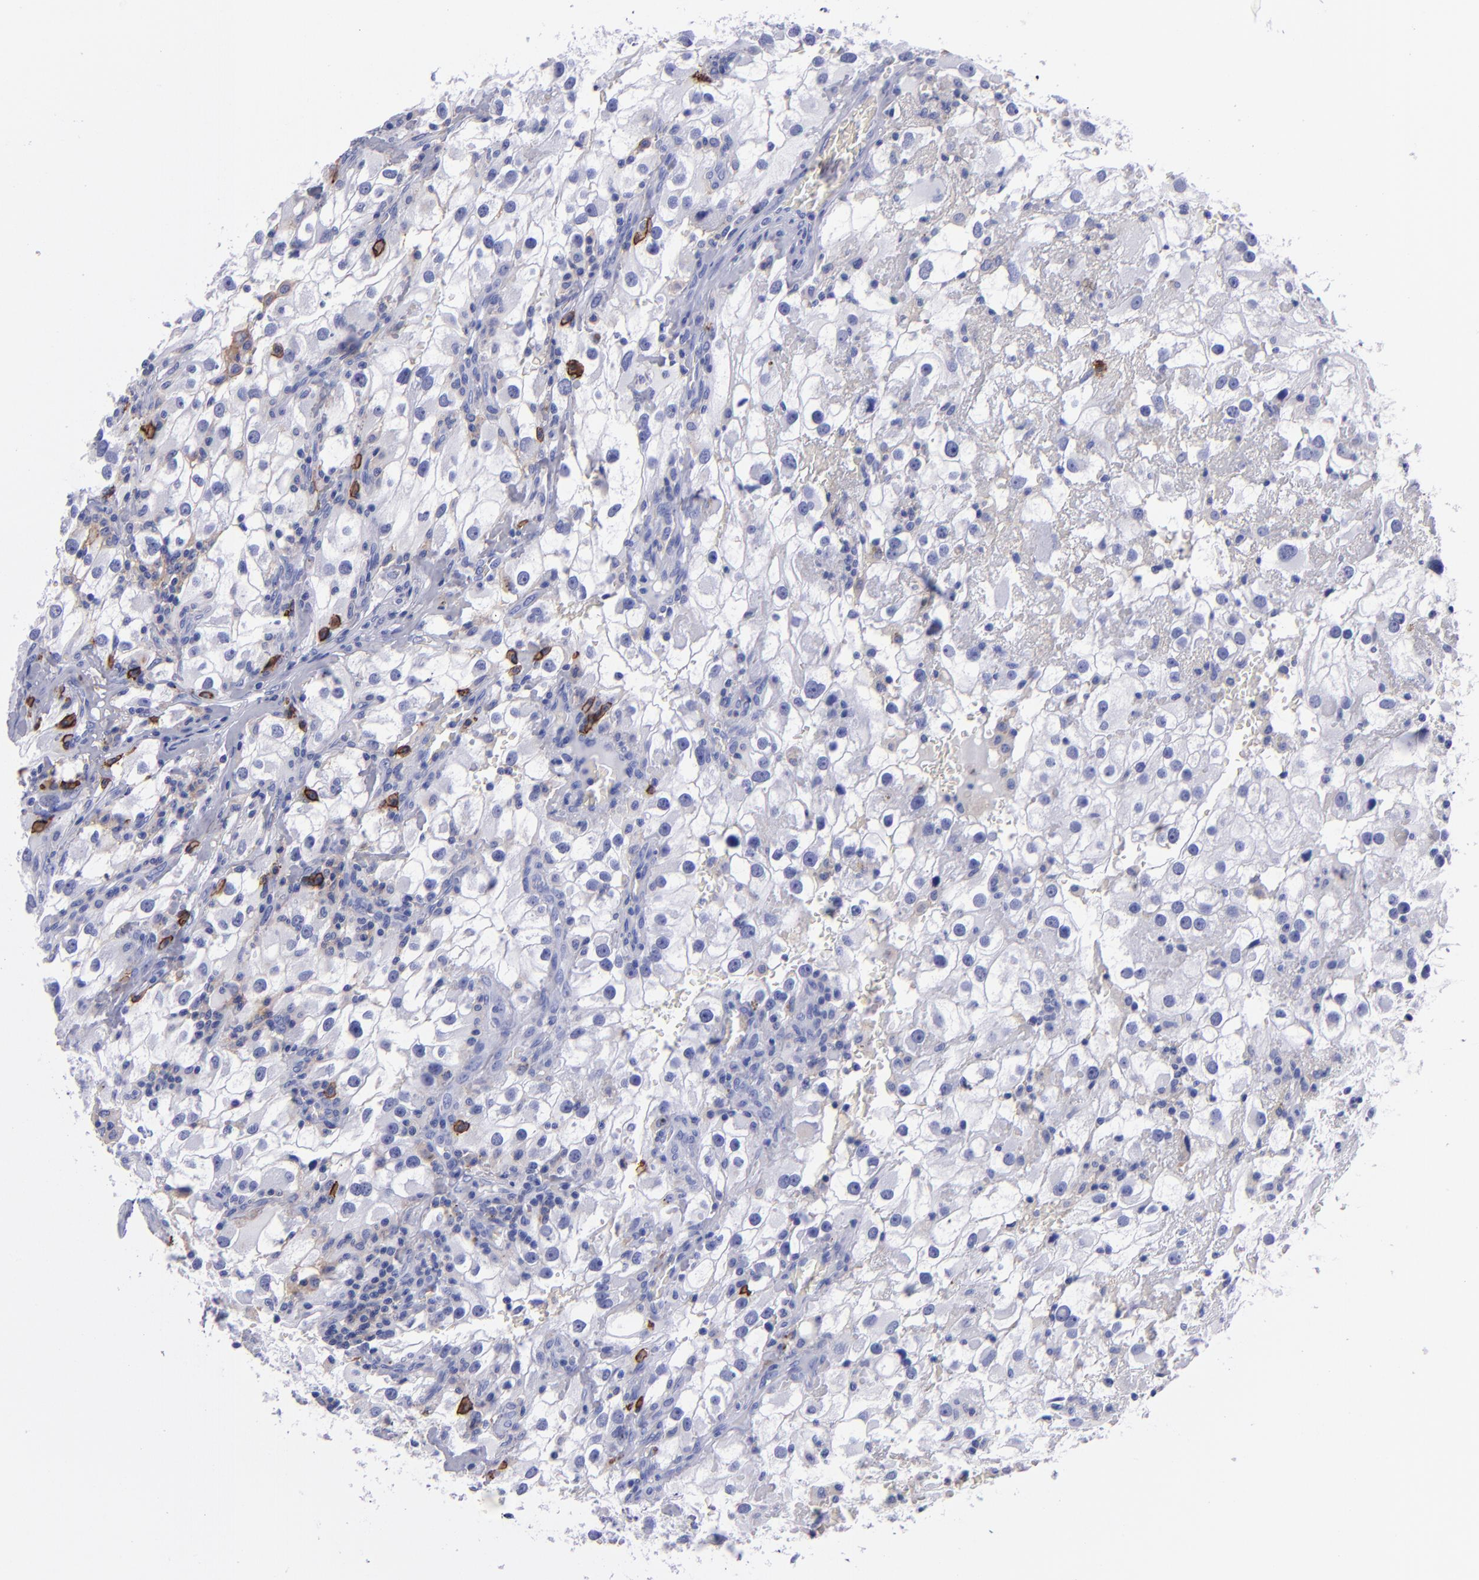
{"staining": {"intensity": "negative", "quantity": "none", "location": "none"}, "tissue": "renal cancer", "cell_type": "Tumor cells", "image_type": "cancer", "snomed": [{"axis": "morphology", "description": "Adenocarcinoma, NOS"}, {"axis": "topography", "description": "Kidney"}], "caption": "Immunohistochemical staining of human renal adenocarcinoma demonstrates no significant expression in tumor cells. (DAB immunohistochemistry, high magnification).", "gene": "CD38", "patient": {"sex": "female", "age": 52}}